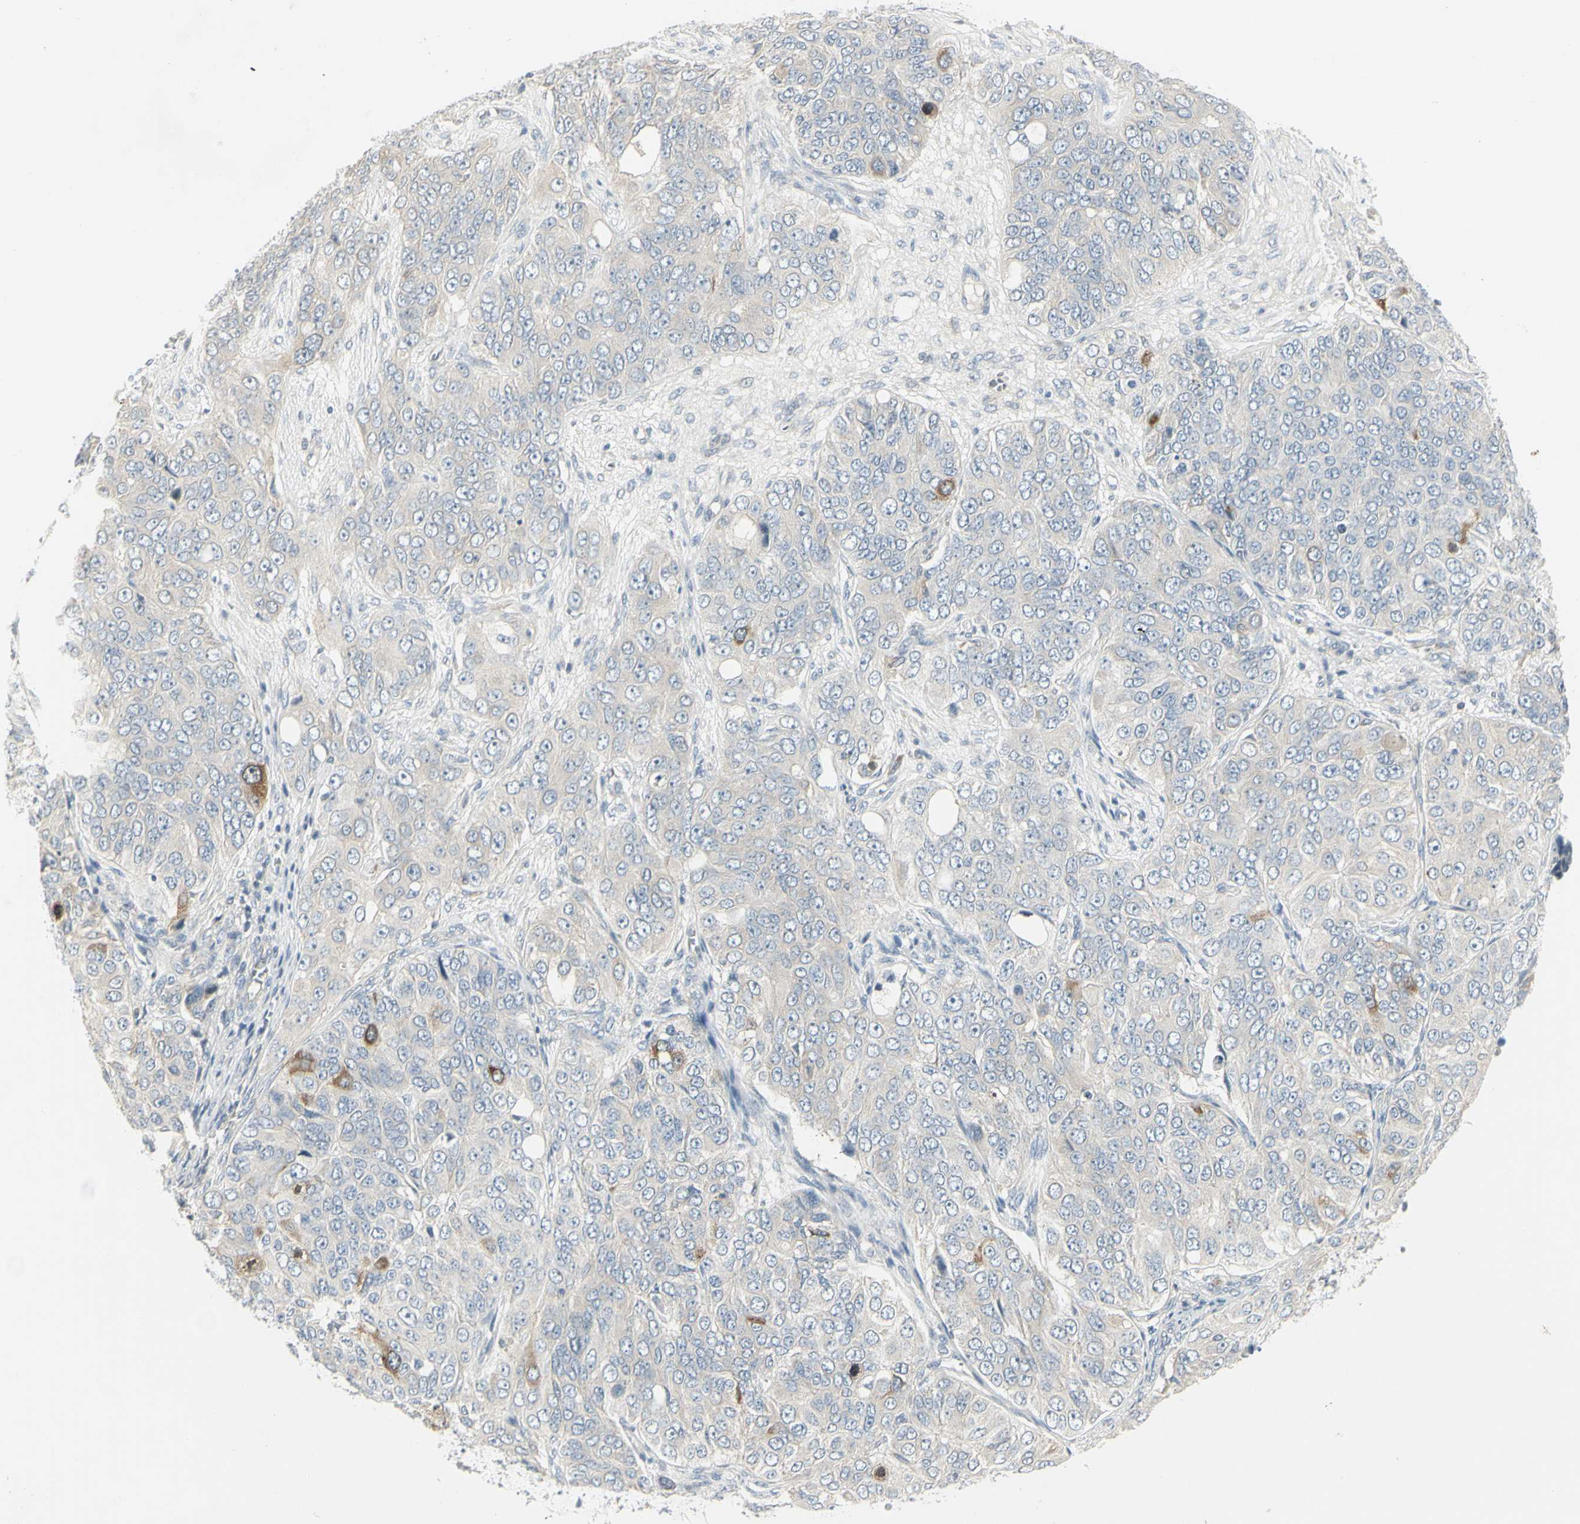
{"staining": {"intensity": "moderate", "quantity": "<25%", "location": "cytoplasmic/membranous"}, "tissue": "ovarian cancer", "cell_type": "Tumor cells", "image_type": "cancer", "snomed": [{"axis": "morphology", "description": "Carcinoma, endometroid"}, {"axis": "topography", "description": "Ovary"}], "caption": "Approximately <25% of tumor cells in human ovarian cancer (endometroid carcinoma) demonstrate moderate cytoplasmic/membranous protein staining as visualized by brown immunohistochemical staining.", "gene": "CCNB2", "patient": {"sex": "female", "age": 51}}